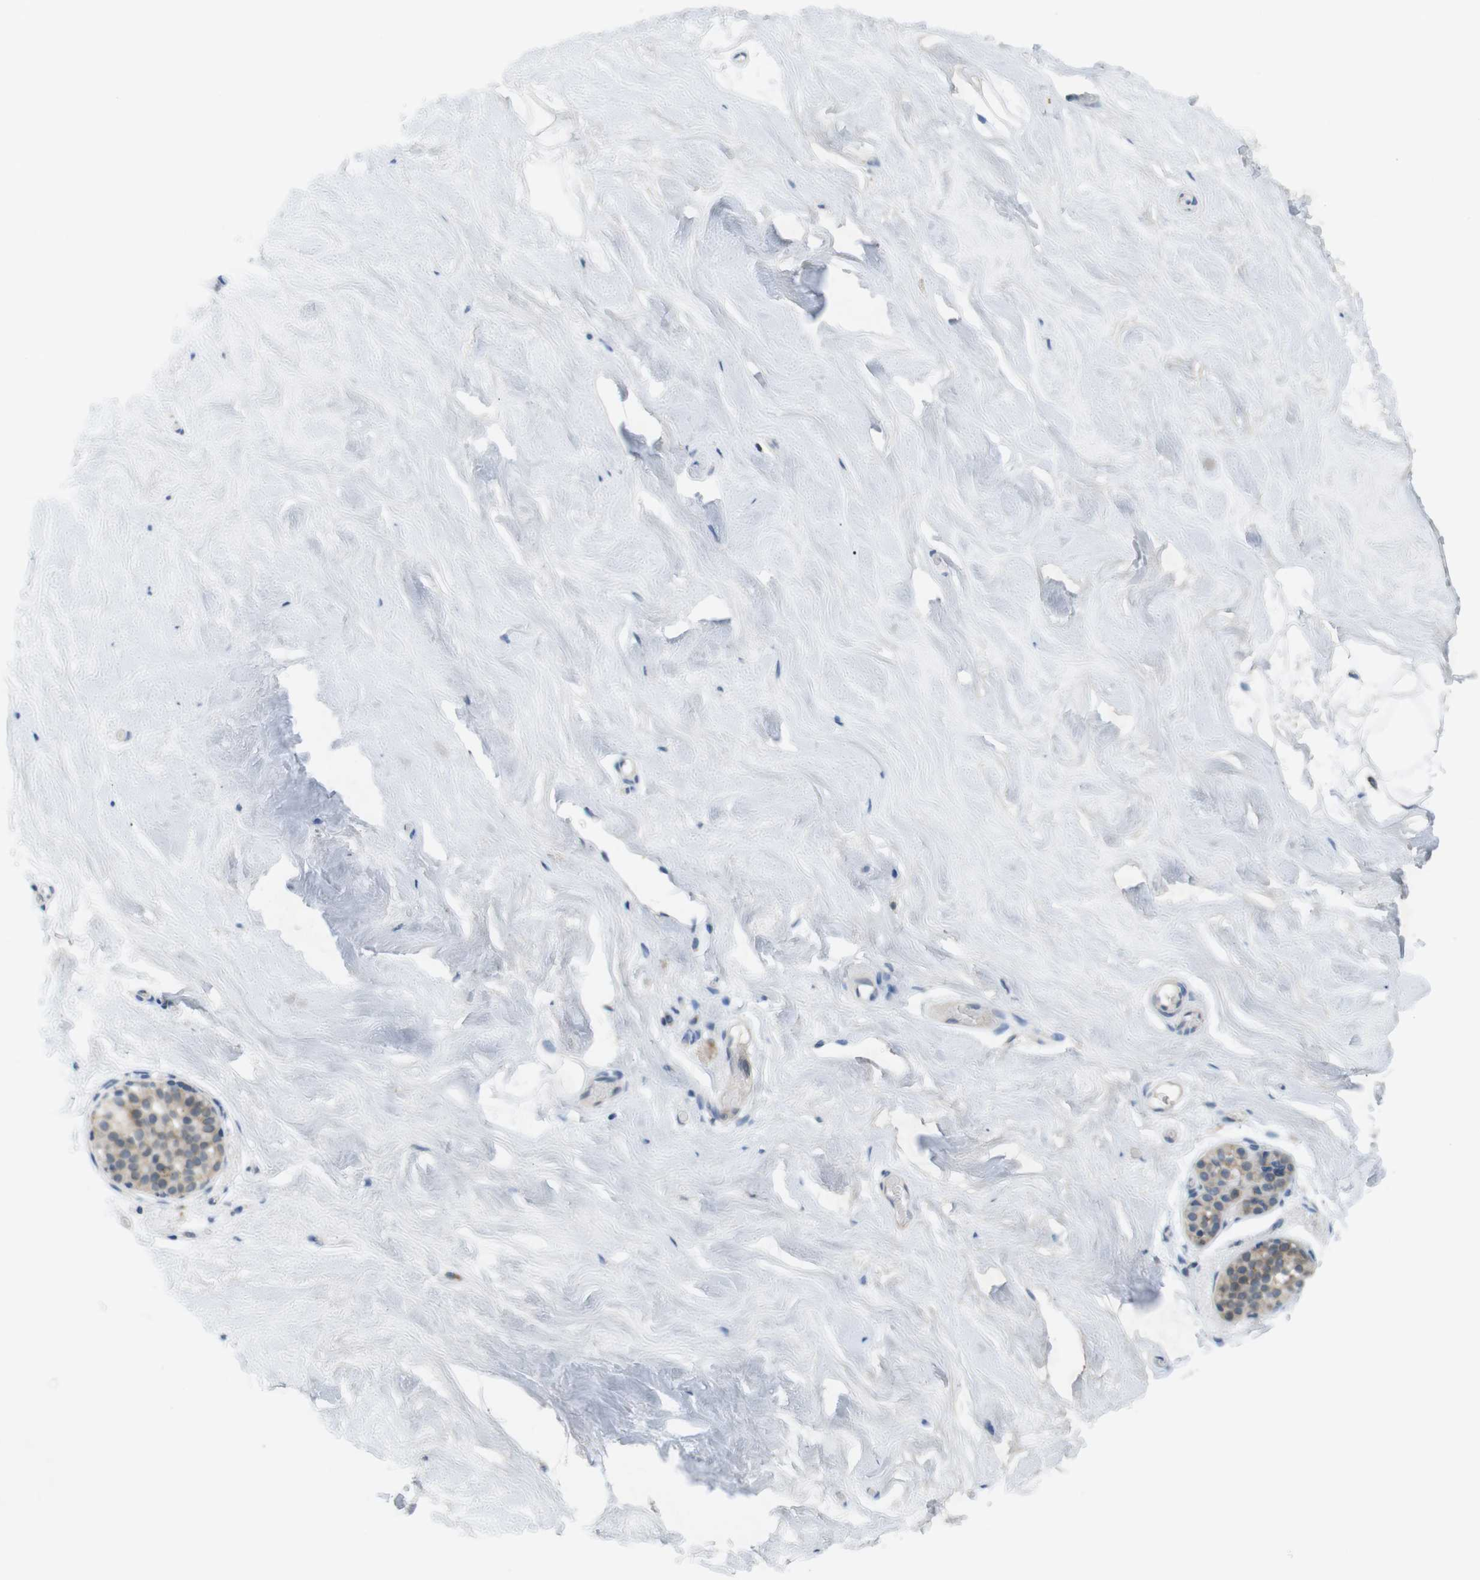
{"staining": {"intensity": "negative", "quantity": "none", "location": "none"}, "tissue": "breast", "cell_type": "Adipocytes", "image_type": "normal", "snomed": [{"axis": "morphology", "description": "Normal tissue, NOS"}, {"axis": "topography", "description": "Breast"}], "caption": "Human breast stained for a protein using IHC reveals no expression in adipocytes.", "gene": "YIPF3", "patient": {"sex": "female", "age": 75}}